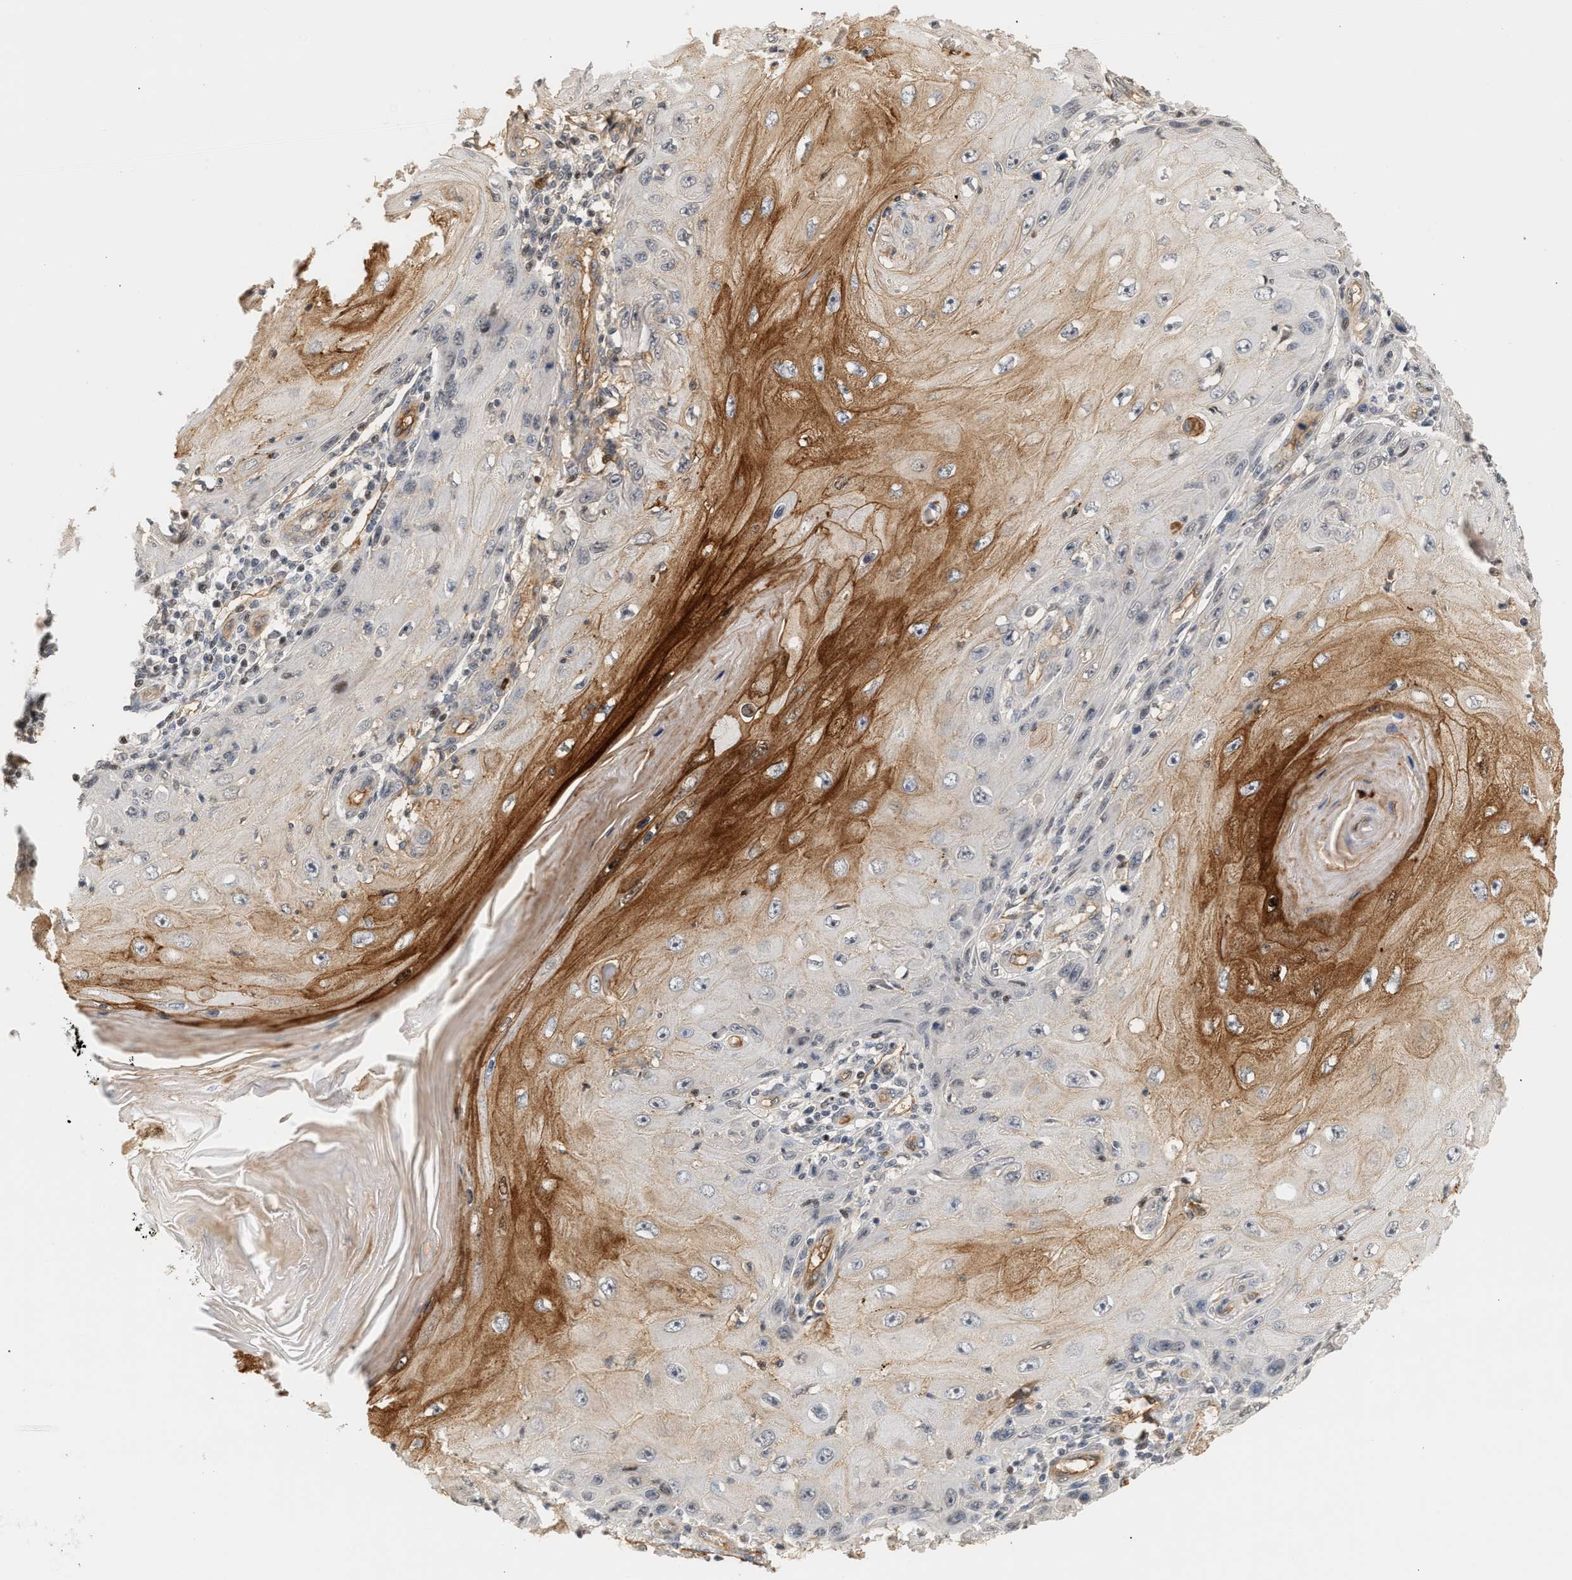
{"staining": {"intensity": "strong", "quantity": "25%-75%", "location": "cytoplasmic/membranous"}, "tissue": "skin cancer", "cell_type": "Tumor cells", "image_type": "cancer", "snomed": [{"axis": "morphology", "description": "Squamous cell carcinoma, NOS"}, {"axis": "topography", "description": "Skin"}], "caption": "Protein expression analysis of skin squamous cell carcinoma shows strong cytoplasmic/membranous positivity in about 25%-75% of tumor cells. (Brightfield microscopy of DAB IHC at high magnification).", "gene": "PLXND1", "patient": {"sex": "female", "age": 73}}